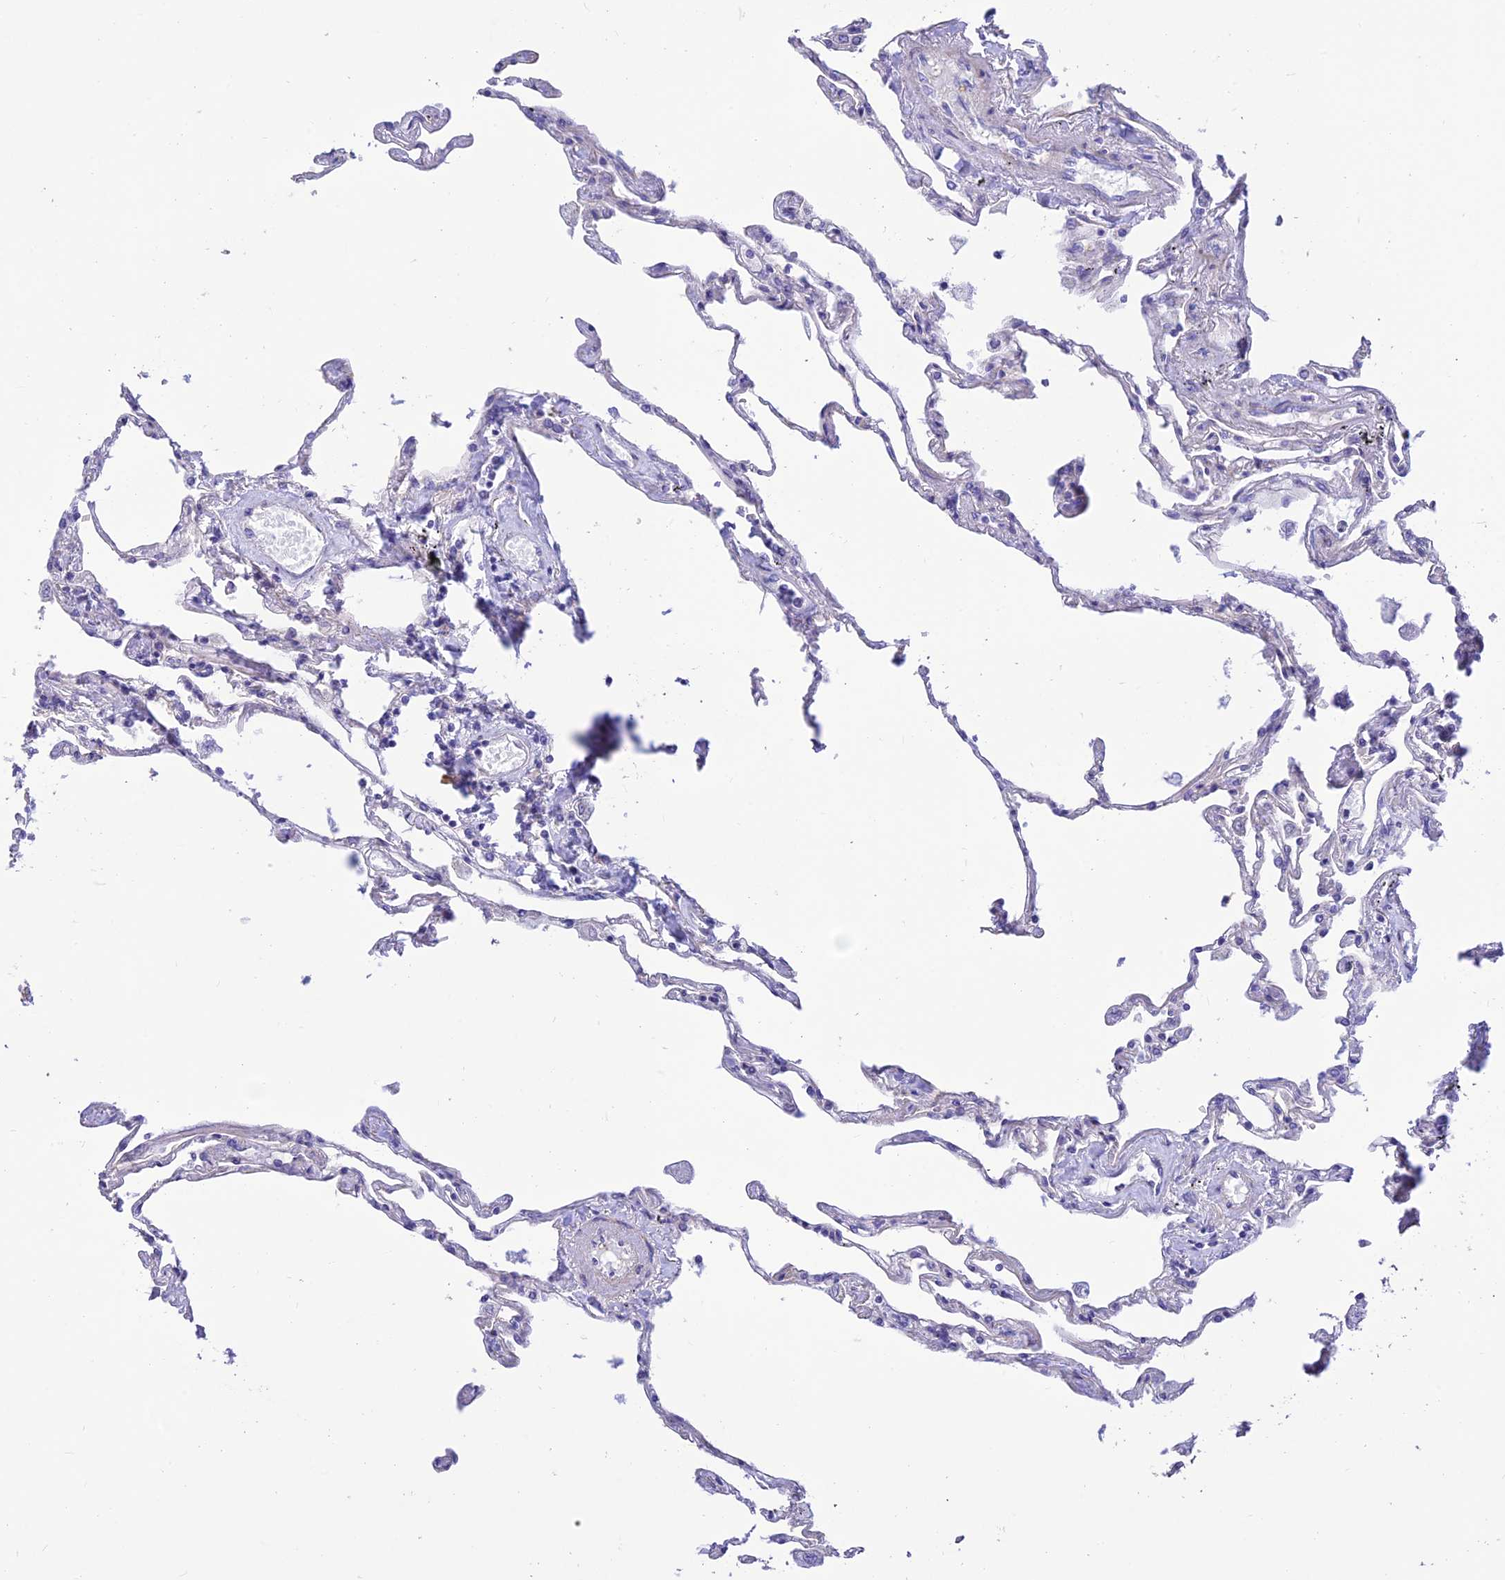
{"staining": {"intensity": "negative", "quantity": "none", "location": "none"}, "tissue": "lung", "cell_type": "Alveolar cells", "image_type": "normal", "snomed": [{"axis": "morphology", "description": "Normal tissue, NOS"}, {"axis": "topography", "description": "Lung"}], "caption": "Immunohistochemistry (IHC) image of normal lung stained for a protein (brown), which displays no positivity in alveolar cells.", "gene": "FAM186B", "patient": {"sex": "female", "age": 67}}